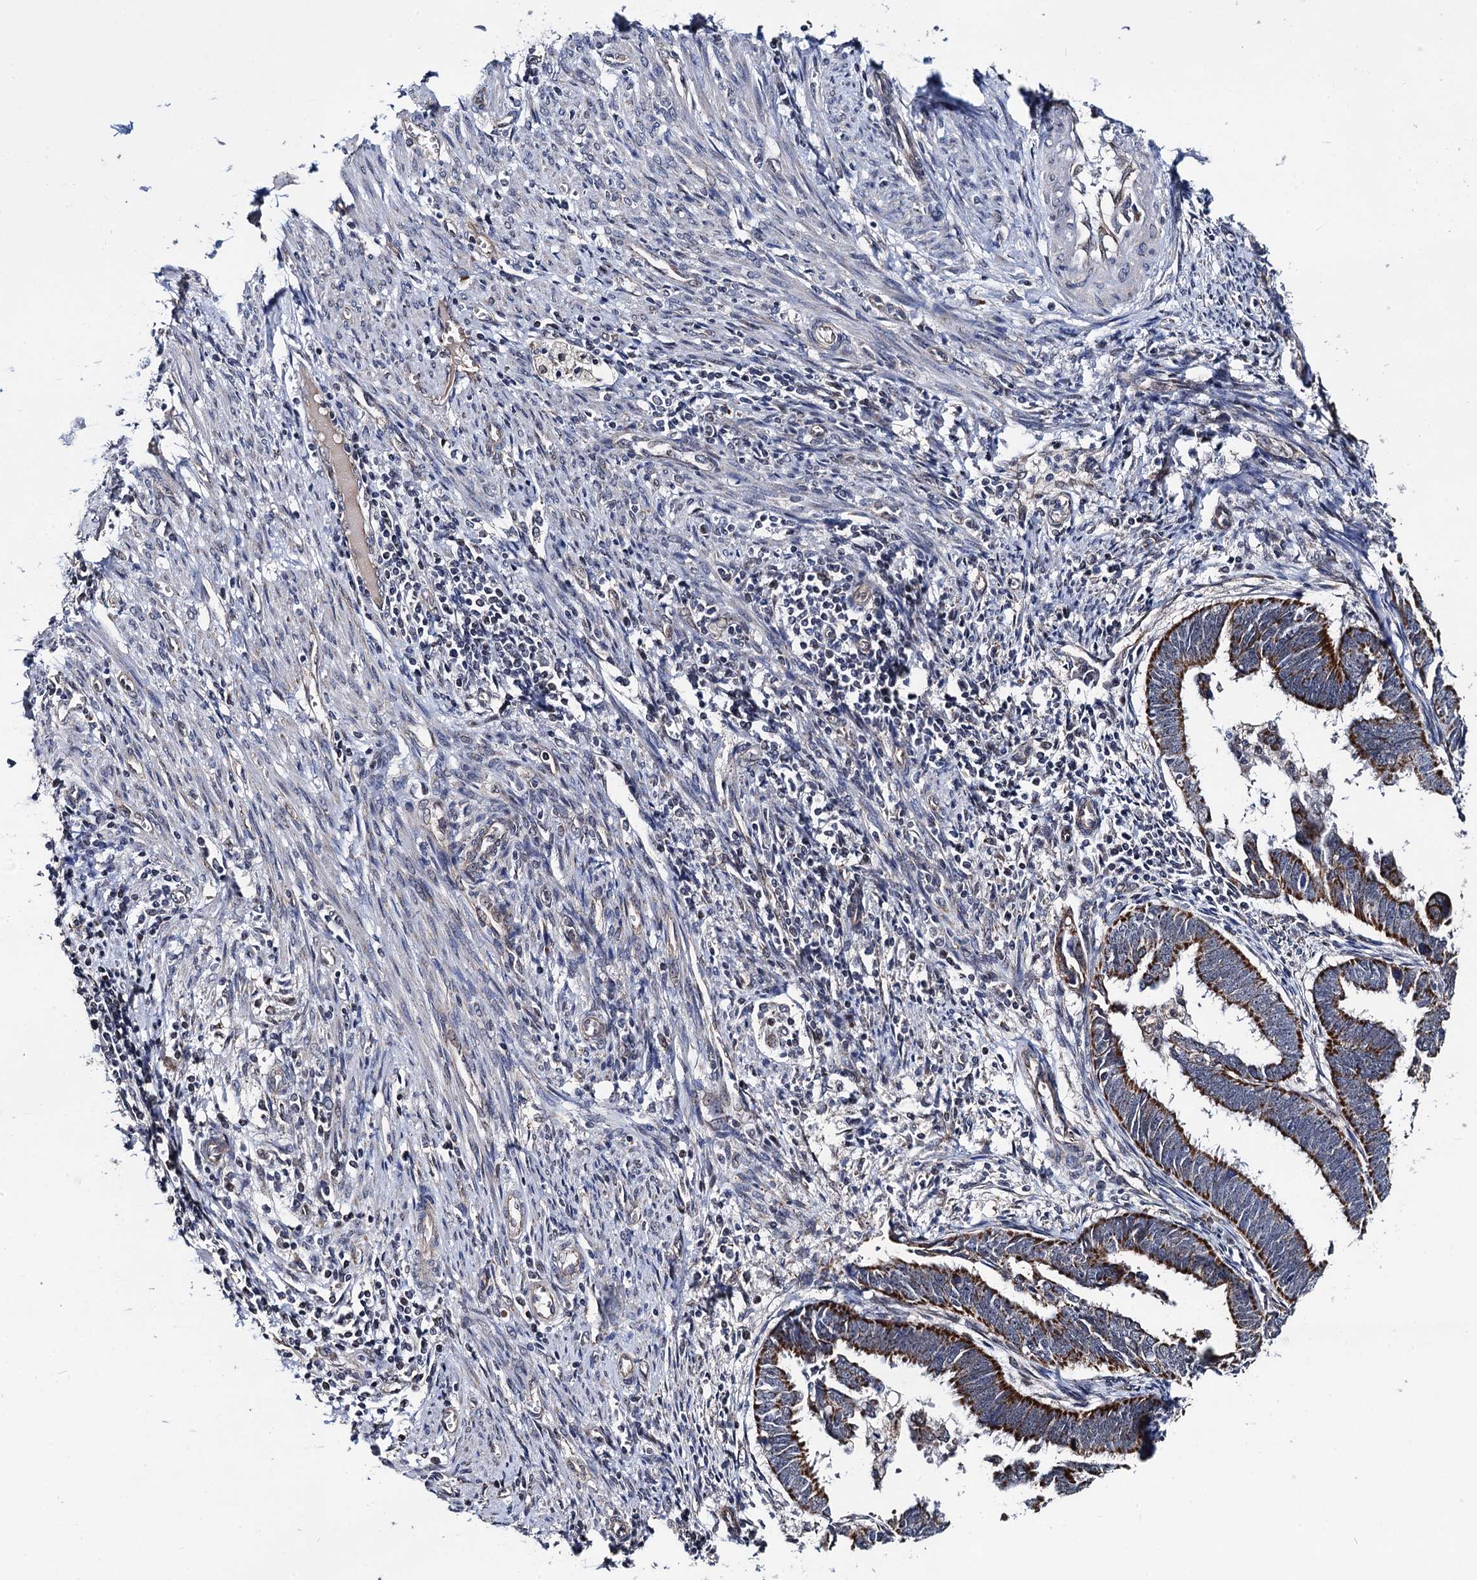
{"staining": {"intensity": "strong", "quantity": ">75%", "location": "cytoplasmic/membranous"}, "tissue": "endometrial cancer", "cell_type": "Tumor cells", "image_type": "cancer", "snomed": [{"axis": "morphology", "description": "Adenocarcinoma, NOS"}, {"axis": "topography", "description": "Endometrium"}], "caption": "A brown stain highlights strong cytoplasmic/membranous staining of a protein in endometrial cancer (adenocarcinoma) tumor cells.", "gene": "PTCD3", "patient": {"sex": "female", "age": 75}}